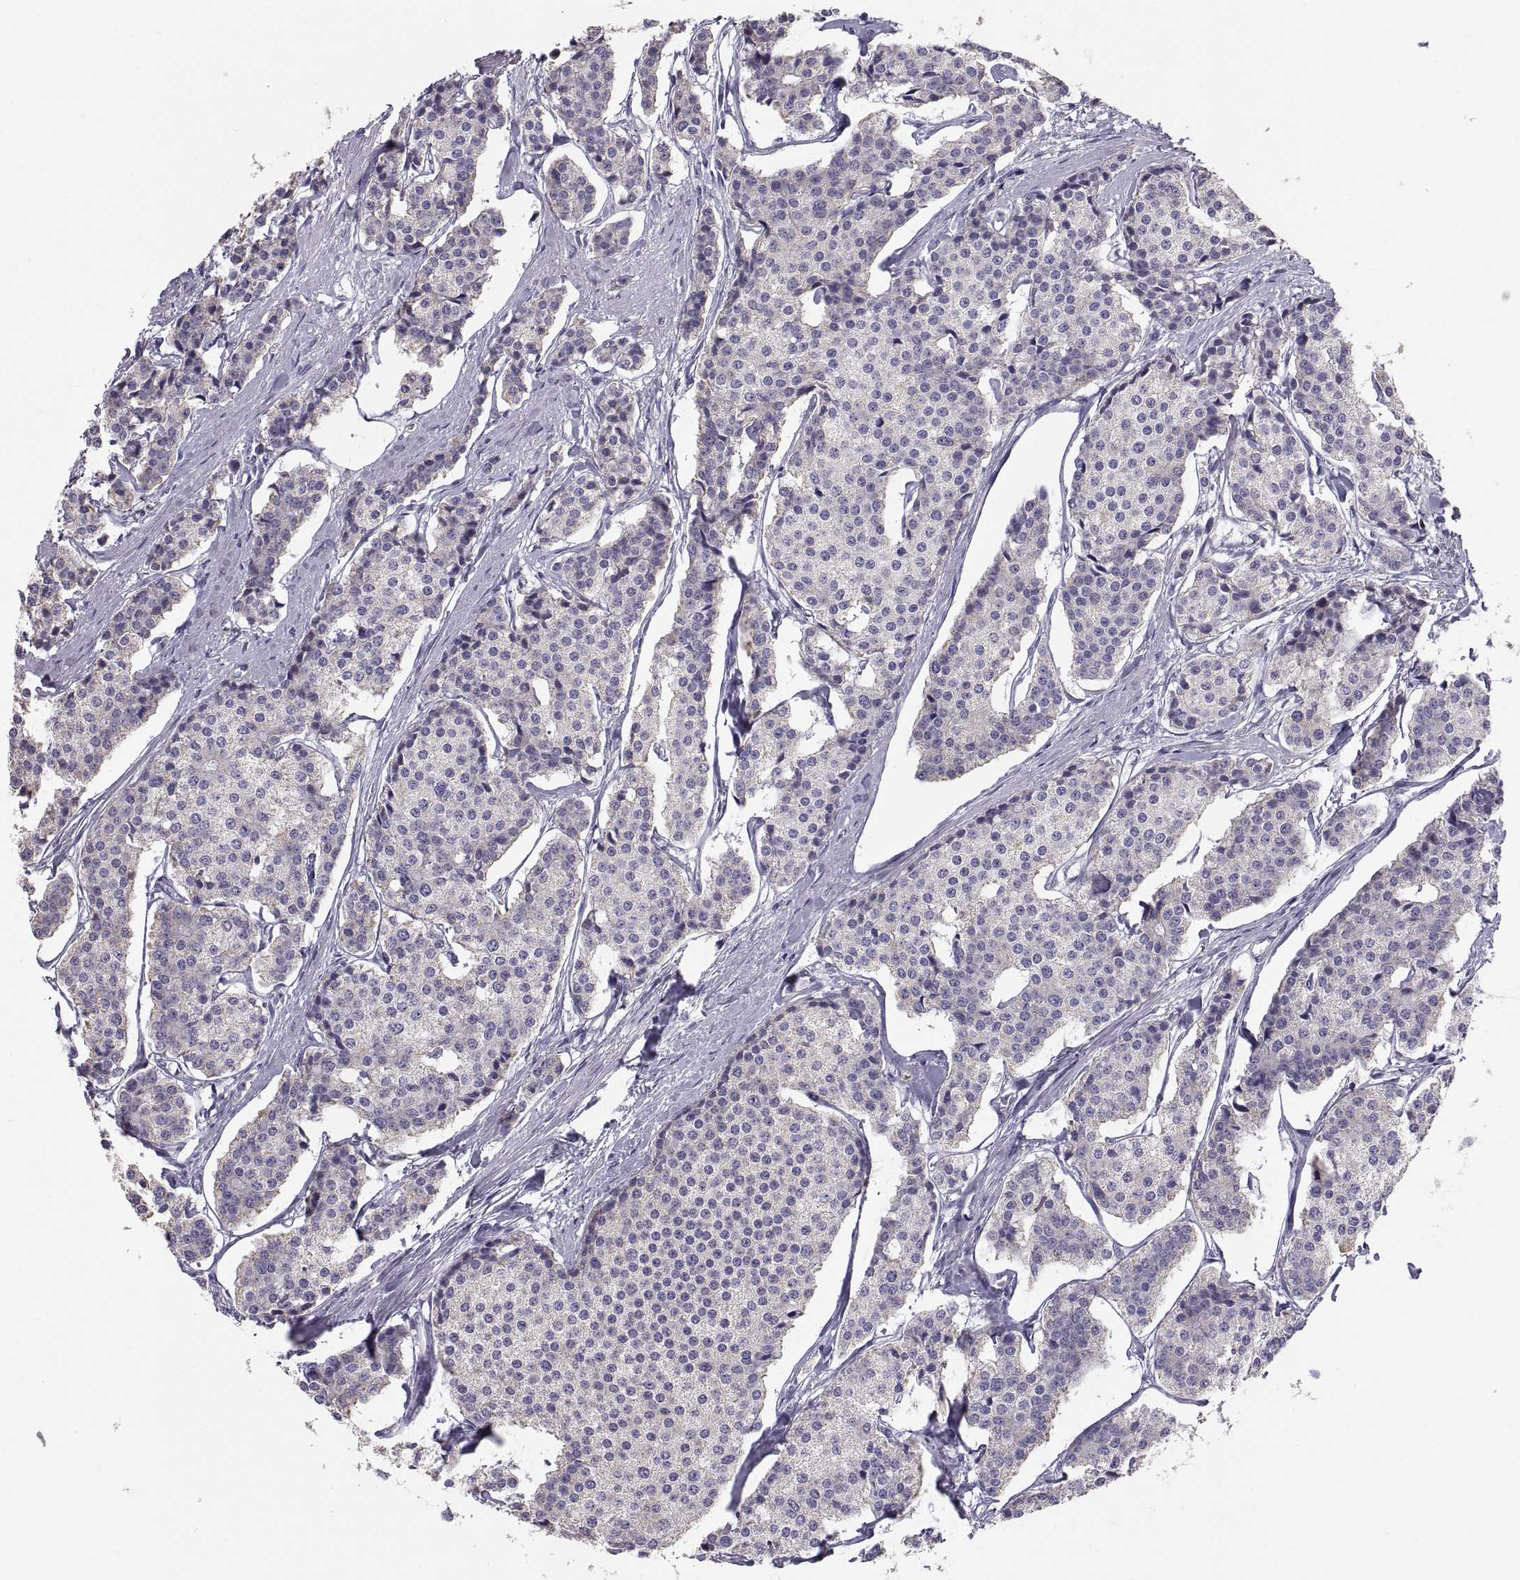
{"staining": {"intensity": "negative", "quantity": "none", "location": "none"}, "tissue": "carcinoid", "cell_type": "Tumor cells", "image_type": "cancer", "snomed": [{"axis": "morphology", "description": "Carcinoid, malignant, NOS"}, {"axis": "topography", "description": "Small intestine"}], "caption": "The photomicrograph shows no staining of tumor cells in carcinoid.", "gene": "TNNC1", "patient": {"sex": "female", "age": 65}}